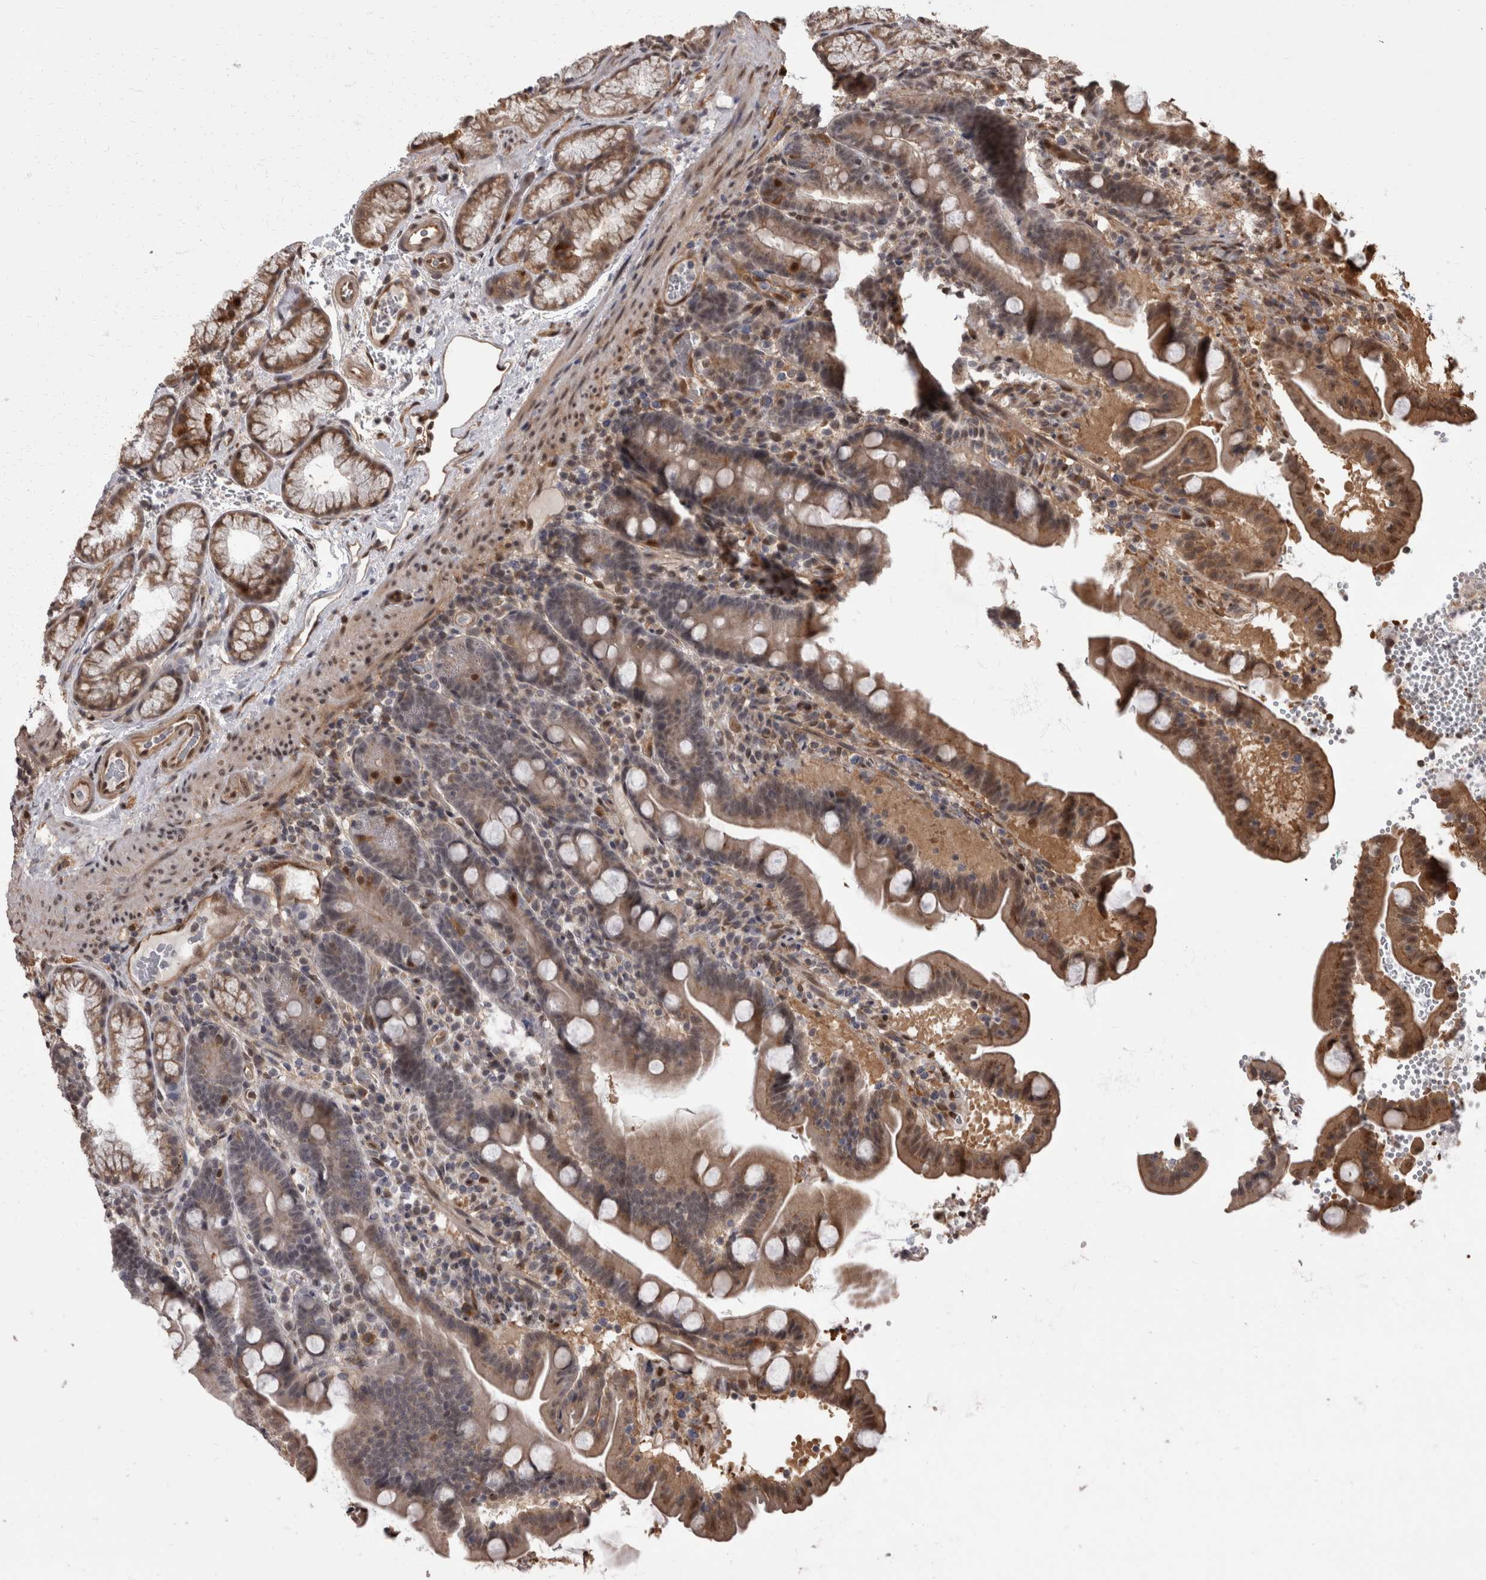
{"staining": {"intensity": "moderate", "quantity": "25%-75%", "location": "cytoplasmic/membranous,nuclear"}, "tissue": "duodenum", "cell_type": "Glandular cells", "image_type": "normal", "snomed": [{"axis": "morphology", "description": "Normal tissue, NOS"}, {"axis": "topography", "description": "Duodenum"}], "caption": "Duodenum was stained to show a protein in brown. There is medium levels of moderate cytoplasmic/membranous,nuclear staining in approximately 25%-75% of glandular cells. (DAB IHC, brown staining for protein, blue staining for nuclei).", "gene": "AKT3", "patient": {"sex": "male", "age": 54}}